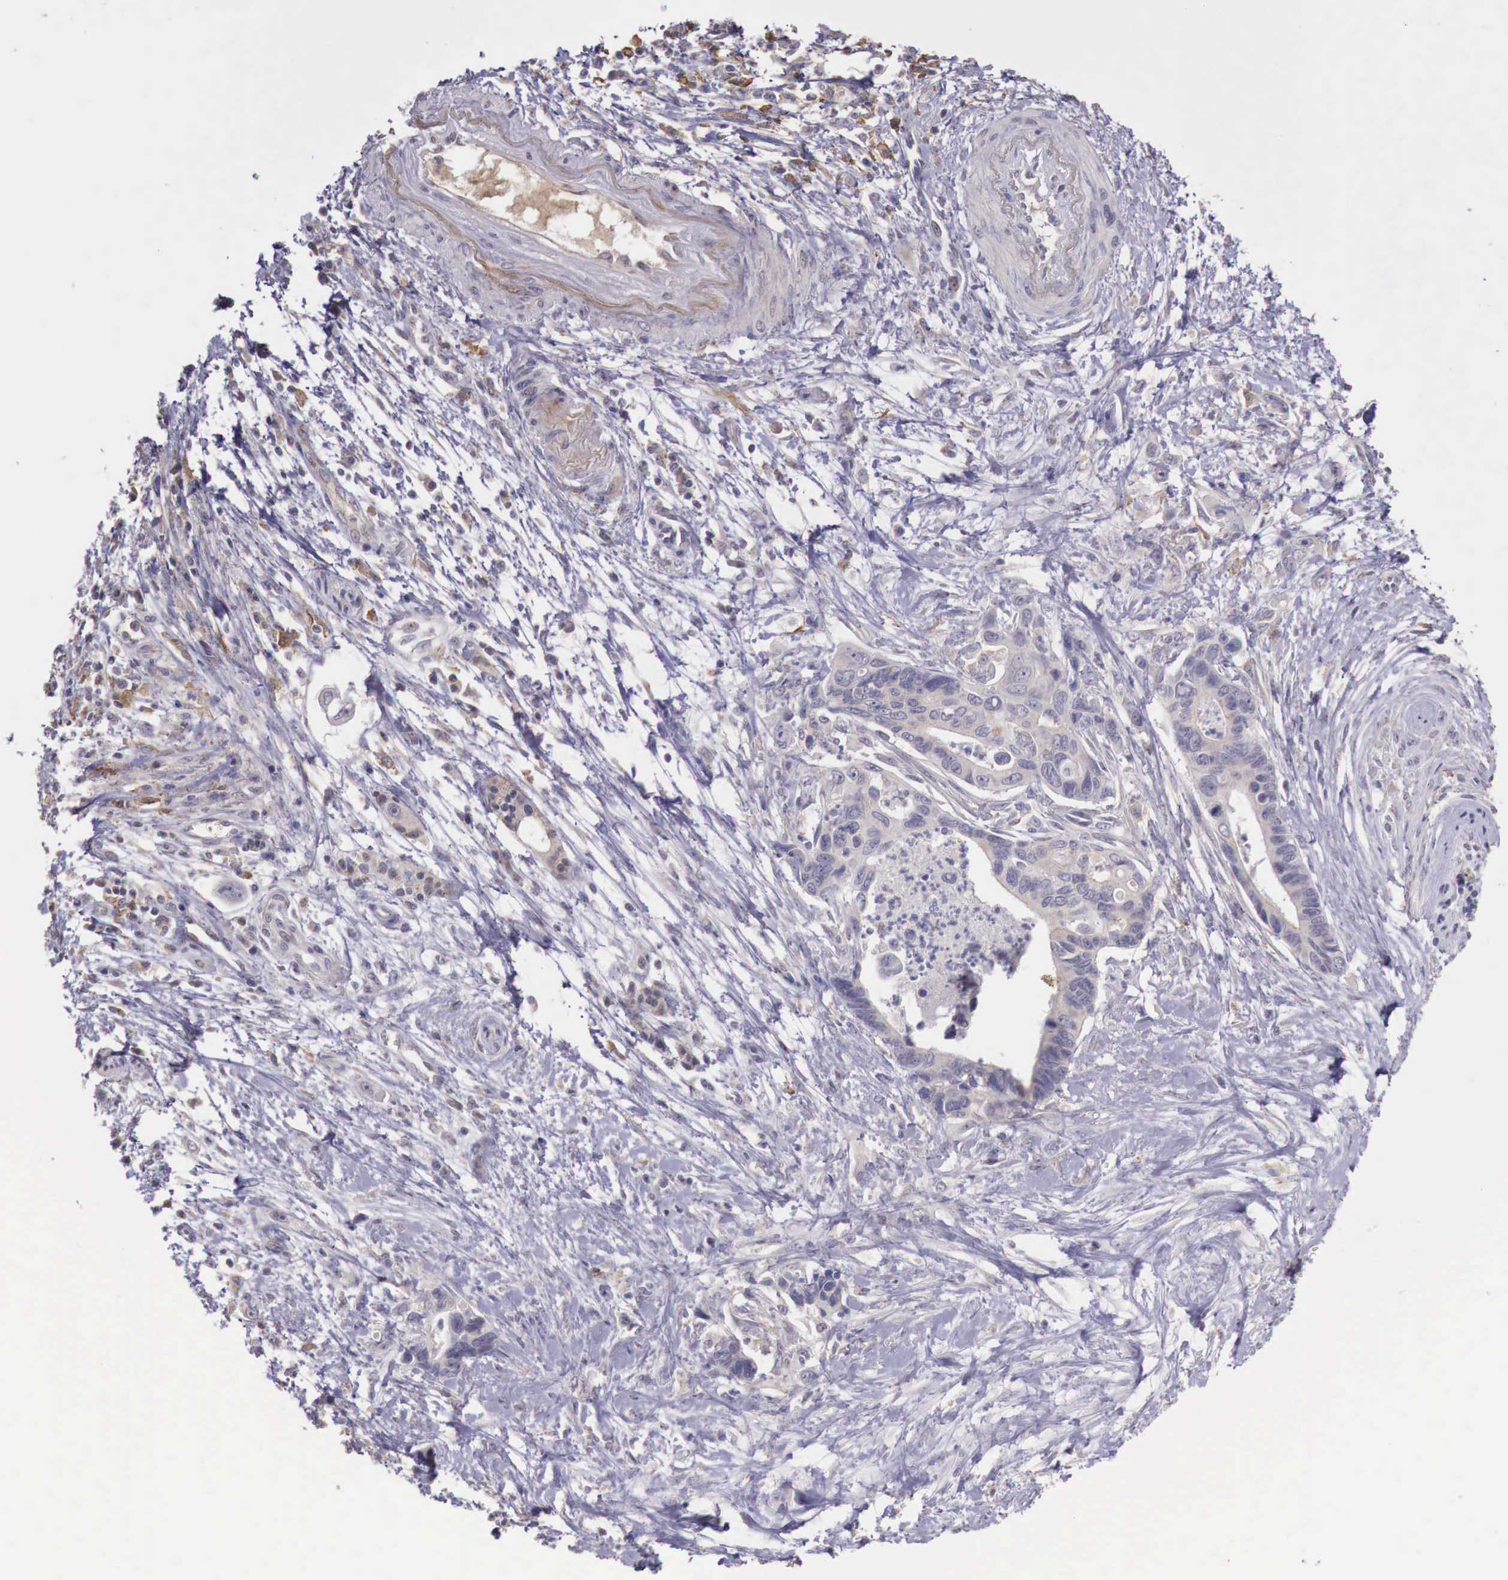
{"staining": {"intensity": "weak", "quantity": "25%-75%", "location": "cytoplasmic/membranous"}, "tissue": "pancreatic cancer", "cell_type": "Tumor cells", "image_type": "cancer", "snomed": [{"axis": "morphology", "description": "Adenocarcinoma, NOS"}, {"axis": "topography", "description": "Pancreas"}], "caption": "This micrograph displays immunohistochemistry (IHC) staining of pancreatic cancer, with low weak cytoplasmic/membranous staining in about 25%-75% of tumor cells.", "gene": "CHRDL1", "patient": {"sex": "female", "age": 70}}